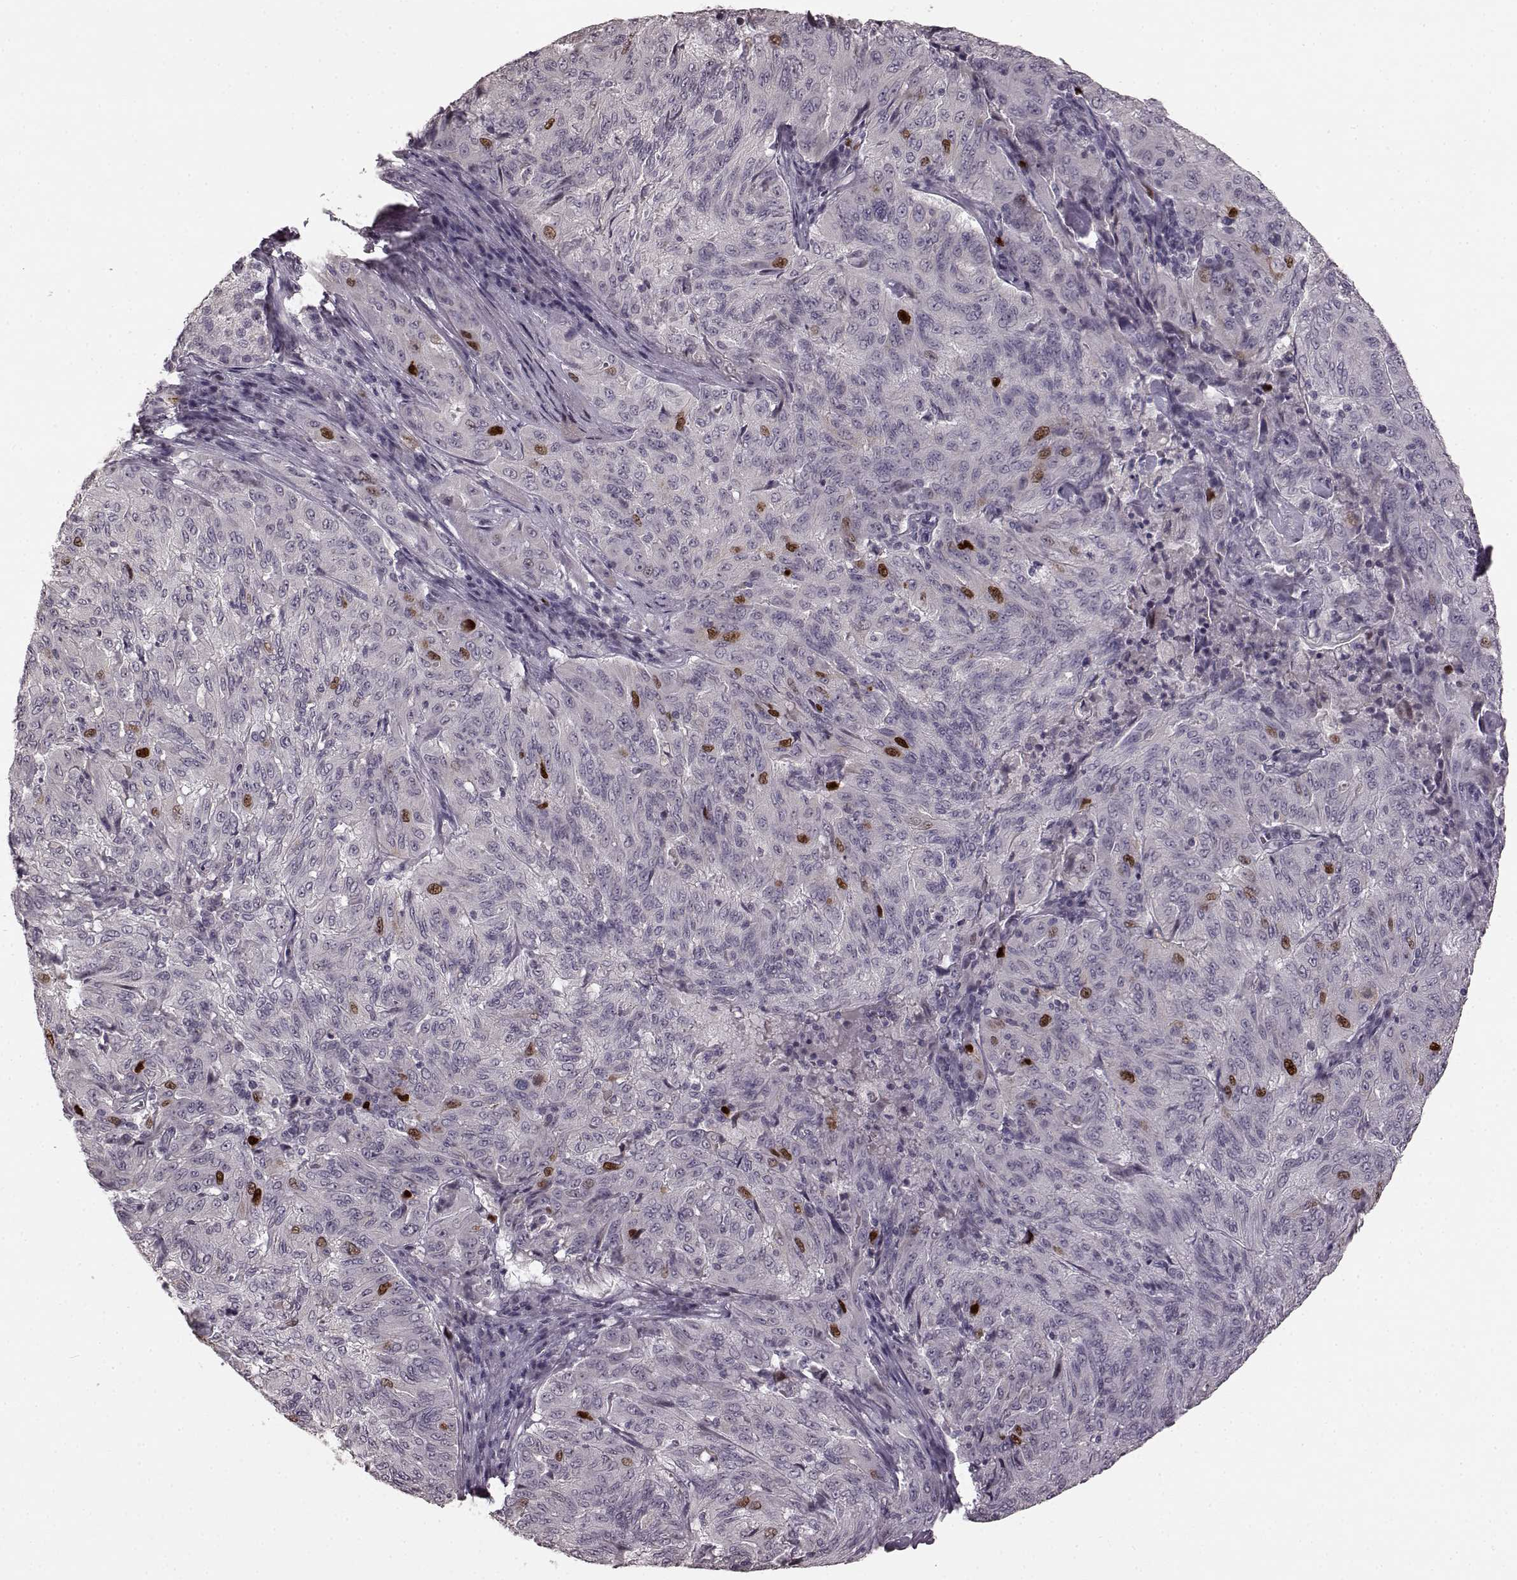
{"staining": {"intensity": "strong", "quantity": "<25%", "location": "nuclear"}, "tissue": "pancreatic cancer", "cell_type": "Tumor cells", "image_type": "cancer", "snomed": [{"axis": "morphology", "description": "Adenocarcinoma, NOS"}, {"axis": "topography", "description": "Pancreas"}], "caption": "A brown stain labels strong nuclear staining of a protein in pancreatic cancer (adenocarcinoma) tumor cells.", "gene": "CCNA2", "patient": {"sex": "male", "age": 63}}